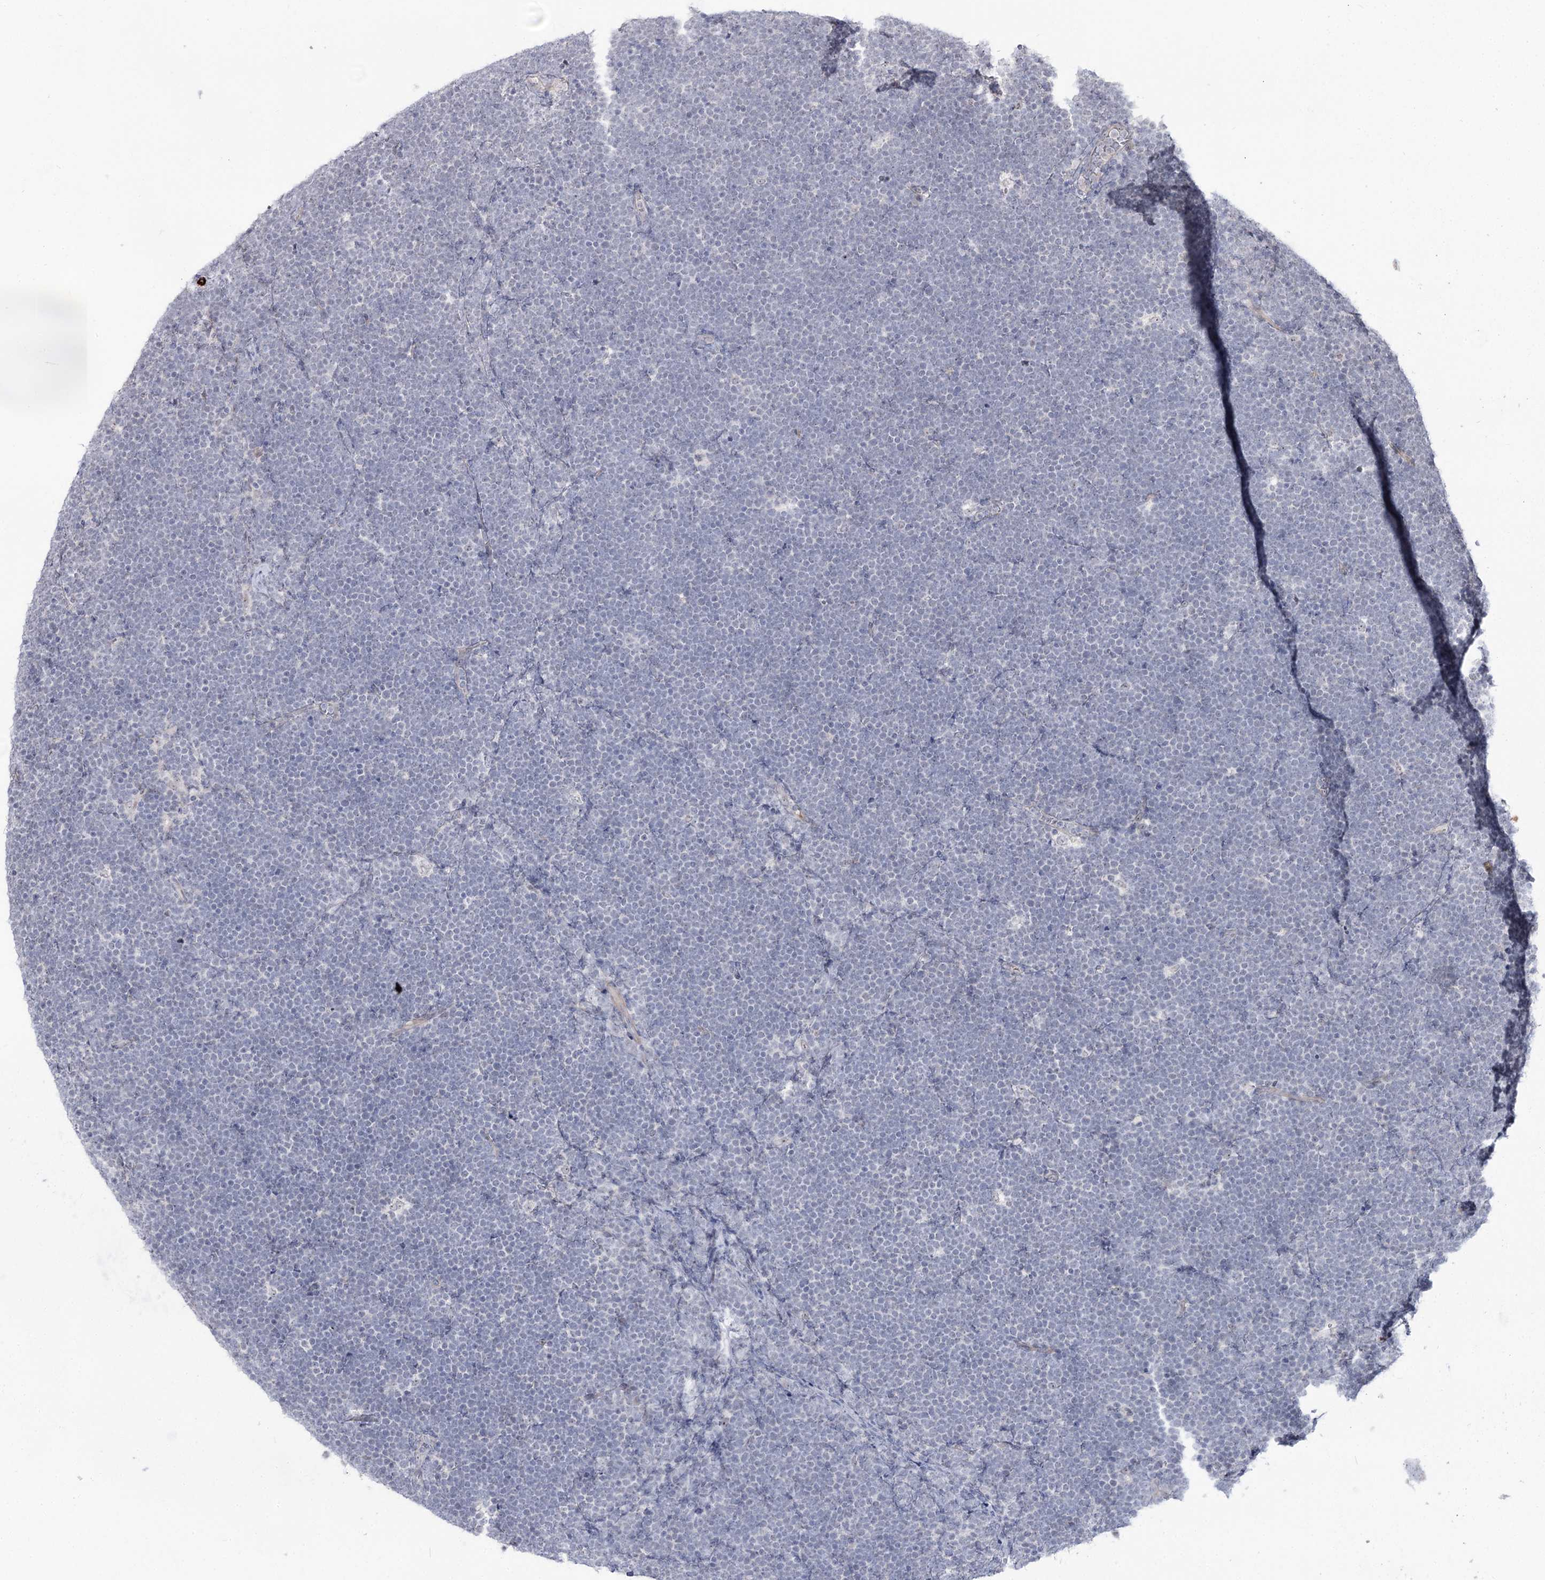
{"staining": {"intensity": "negative", "quantity": "none", "location": "none"}, "tissue": "lymphoma", "cell_type": "Tumor cells", "image_type": "cancer", "snomed": [{"axis": "morphology", "description": "Malignant lymphoma, non-Hodgkin's type, High grade"}, {"axis": "topography", "description": "Lymph node"}], "caption": "High-grade malignant lymphoma, non-Hodgkin's type was stained to show a protein in brown. There is no significant positivity in tumor cells.", "gene": "RRP9", "patient": {"sex": "male", "age": 13}}